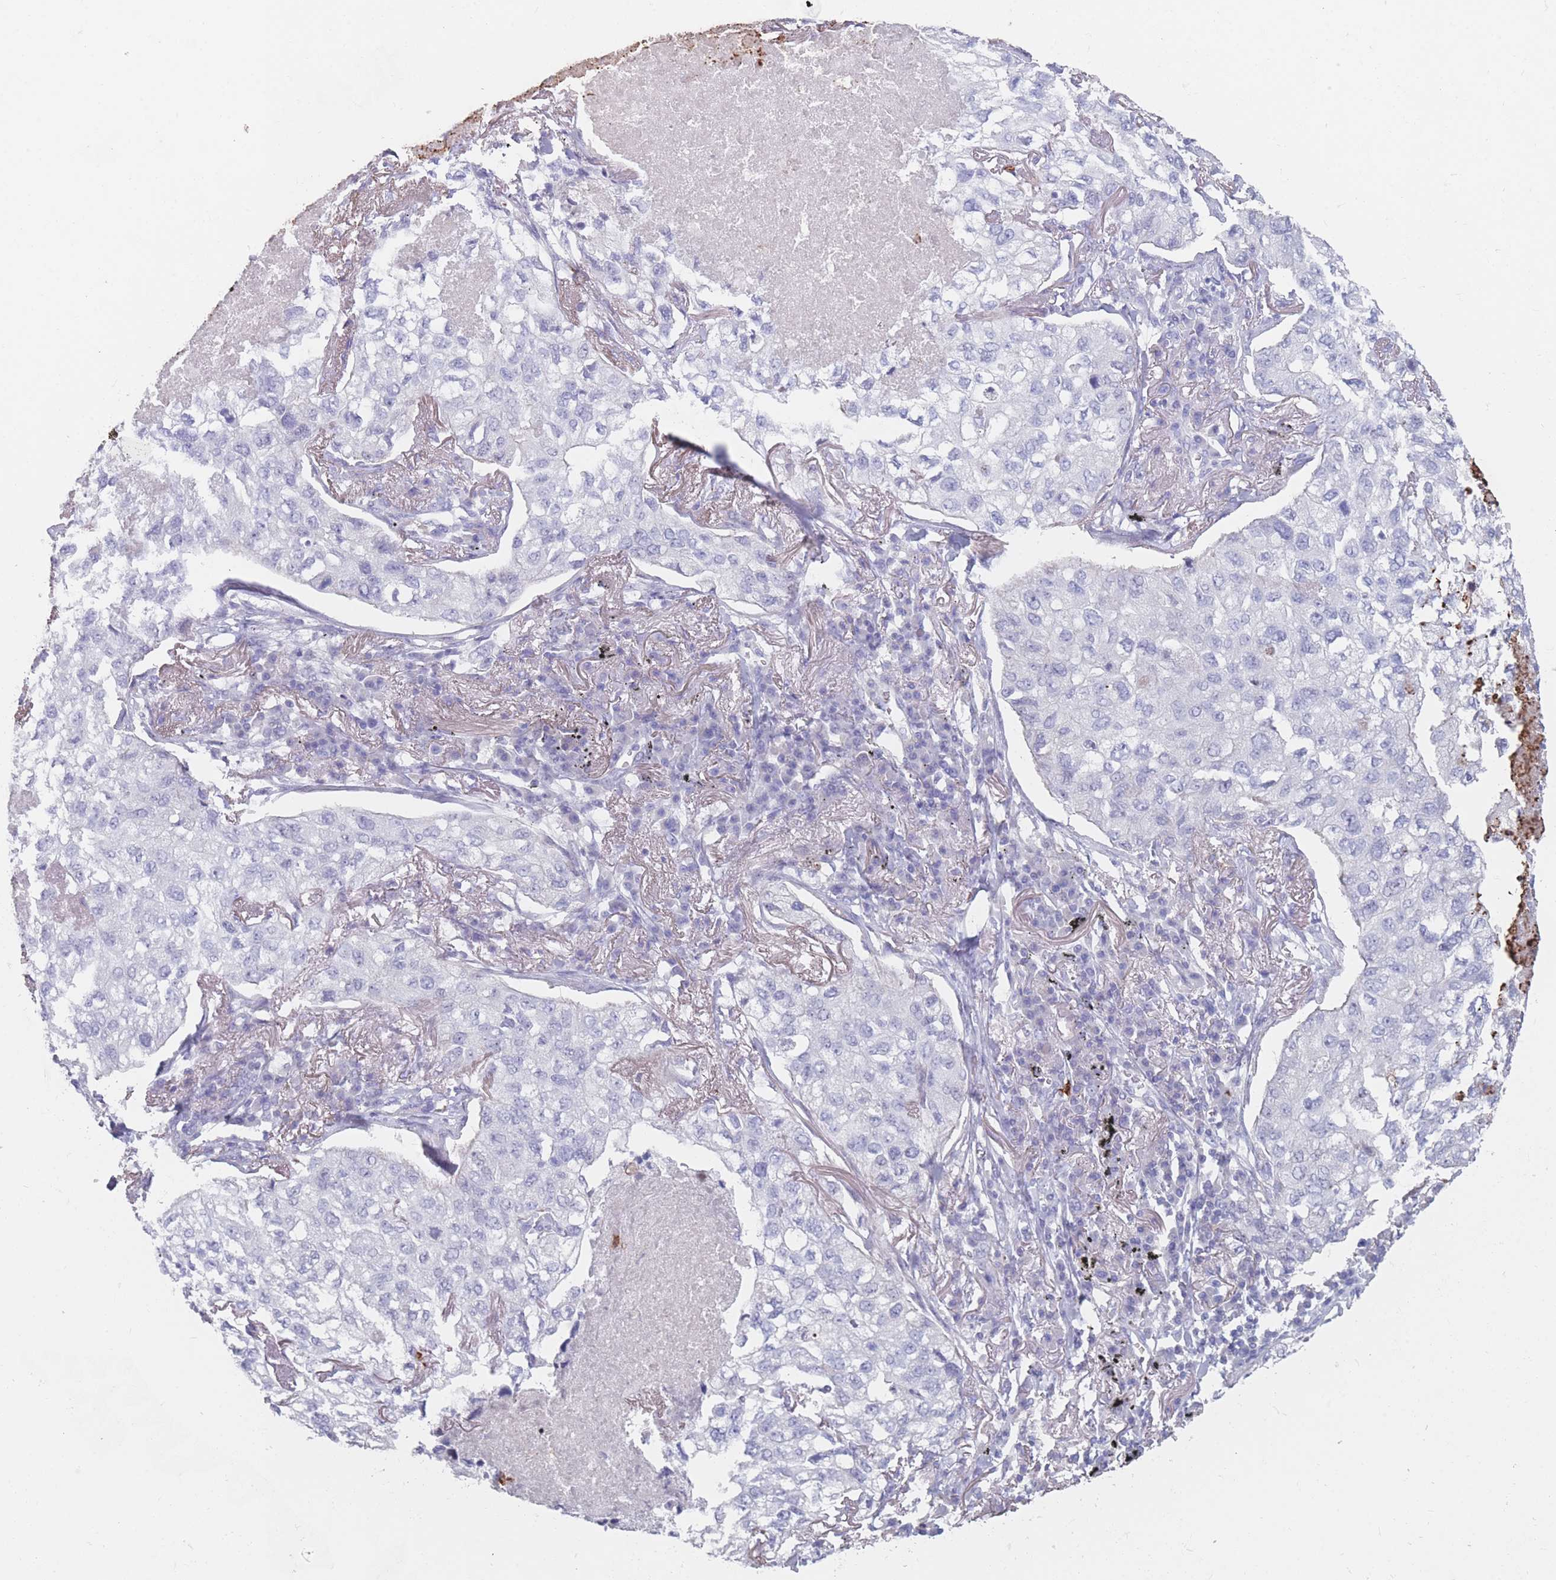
{"staining": {"intensity": "negative", "quantity": "none", "location": "none"}, "tissue": "lung cancer", "cell_type": "Tumor cells", "image_type": "cancer", "snomed": [{"axis": "morphology", "description": "Adenocarcinoma, NOS"}, {"axis": "topography", "description": "Lung"}], "caption": "Immunohistochemistry (IHC) of human lung cancer (adenocarcinoma) reveals no staining in tumor cells.", "gene": "ATP1A3", "patient": {"sex": "male", "age": 65}}